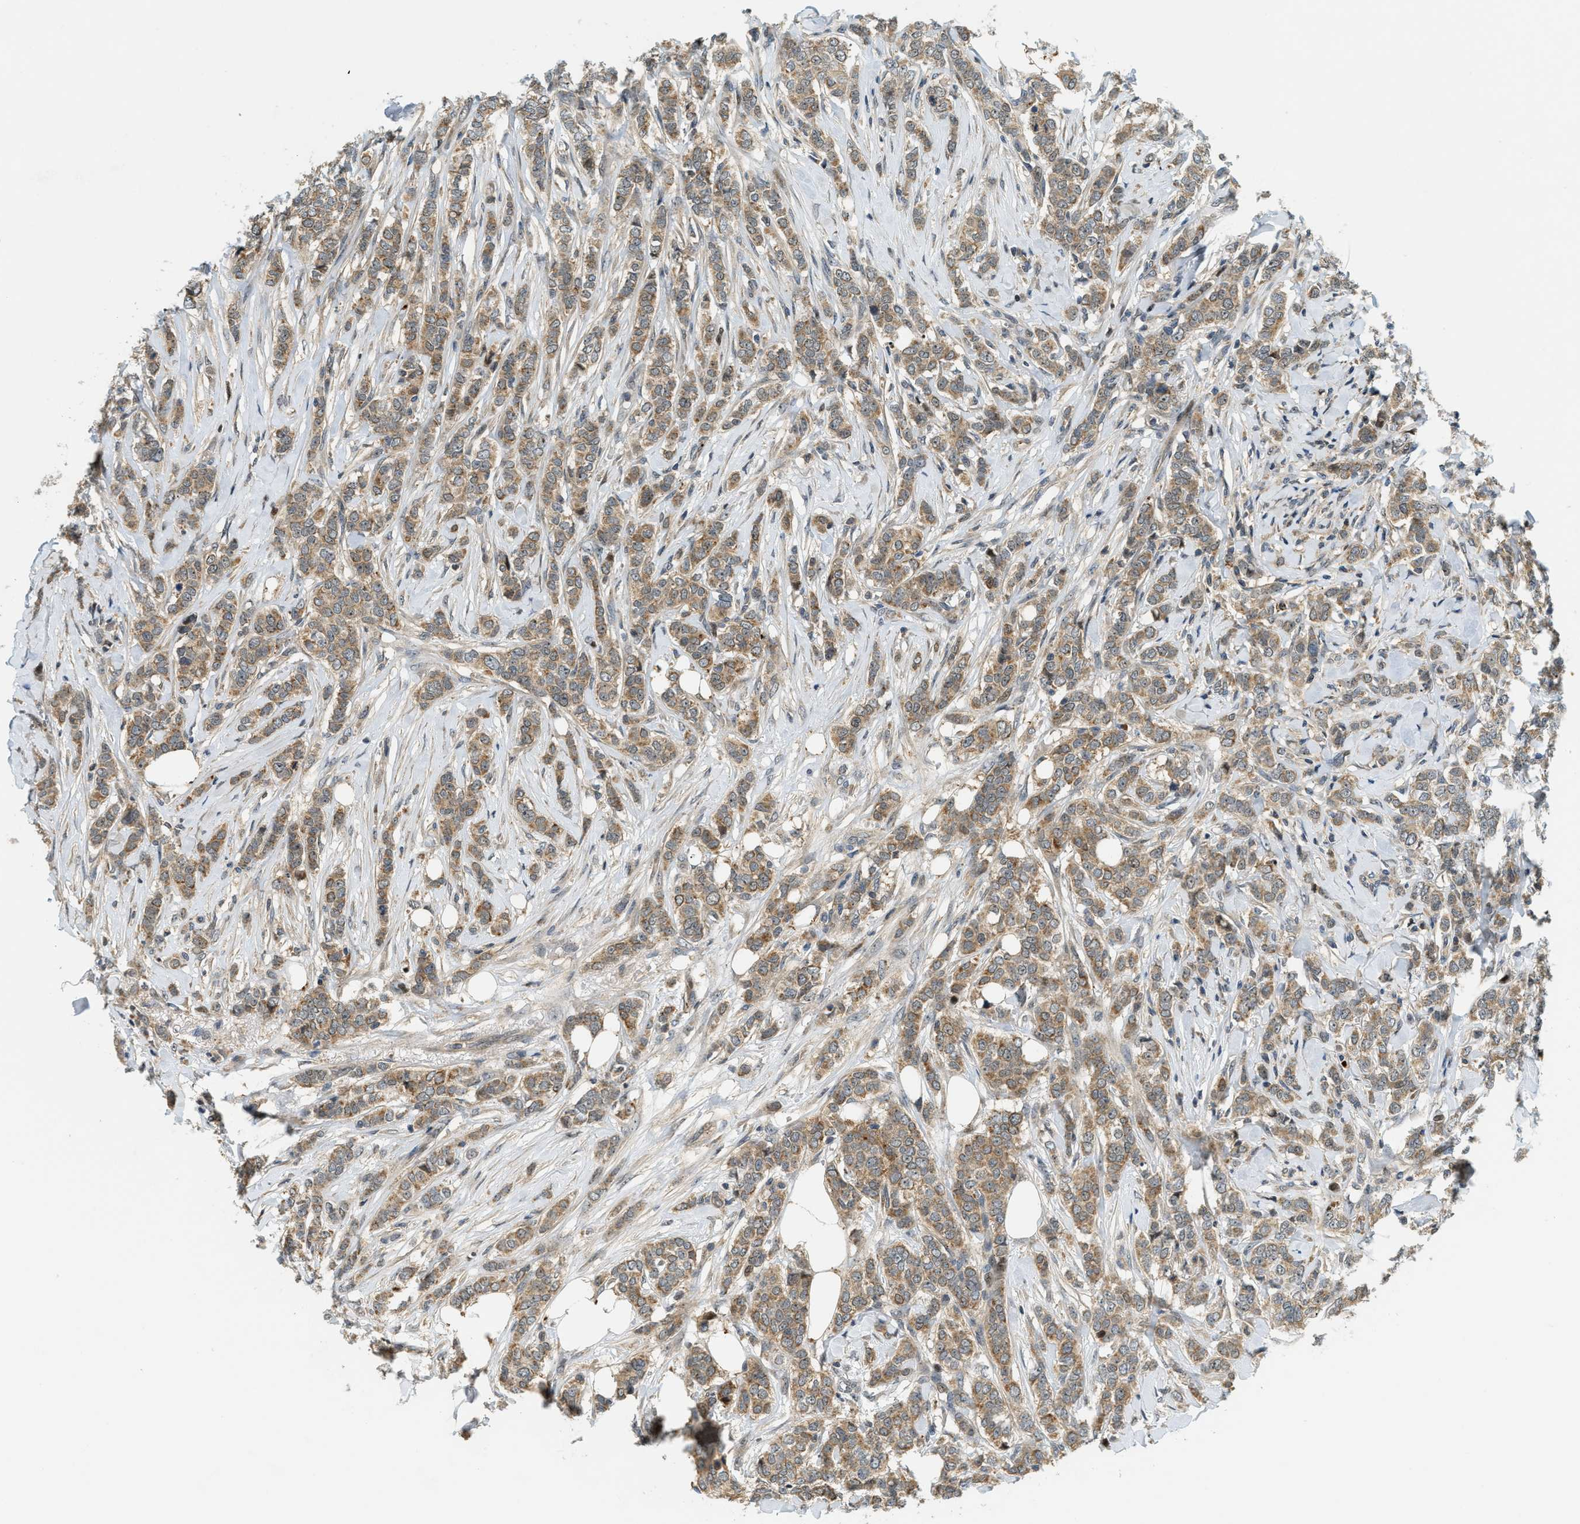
{"staining": {"intensity": "weak", "quantity": ">75%", "location": "cytoplasmic/membranous"}, "tissue": "breast cancer", "cell_type": "Tumor cells", "image_type": "cancer", "snomed": [{"axis": "morphology", "description": "Lobular carcinoma"}, {"axis": "topography", "description": "Skin"}, {"axis": "topography", "description": "Breast"}], "caption": "Approximately >75% of tumor cells in breast cancer (lobular carcinoma) exhibit weak cytoplasmic/membranous protein staining as visualized by brown immunohistochemical staining.", "gene": "TRAPPC14", "patient": {"sex": "female", "age": 46}}